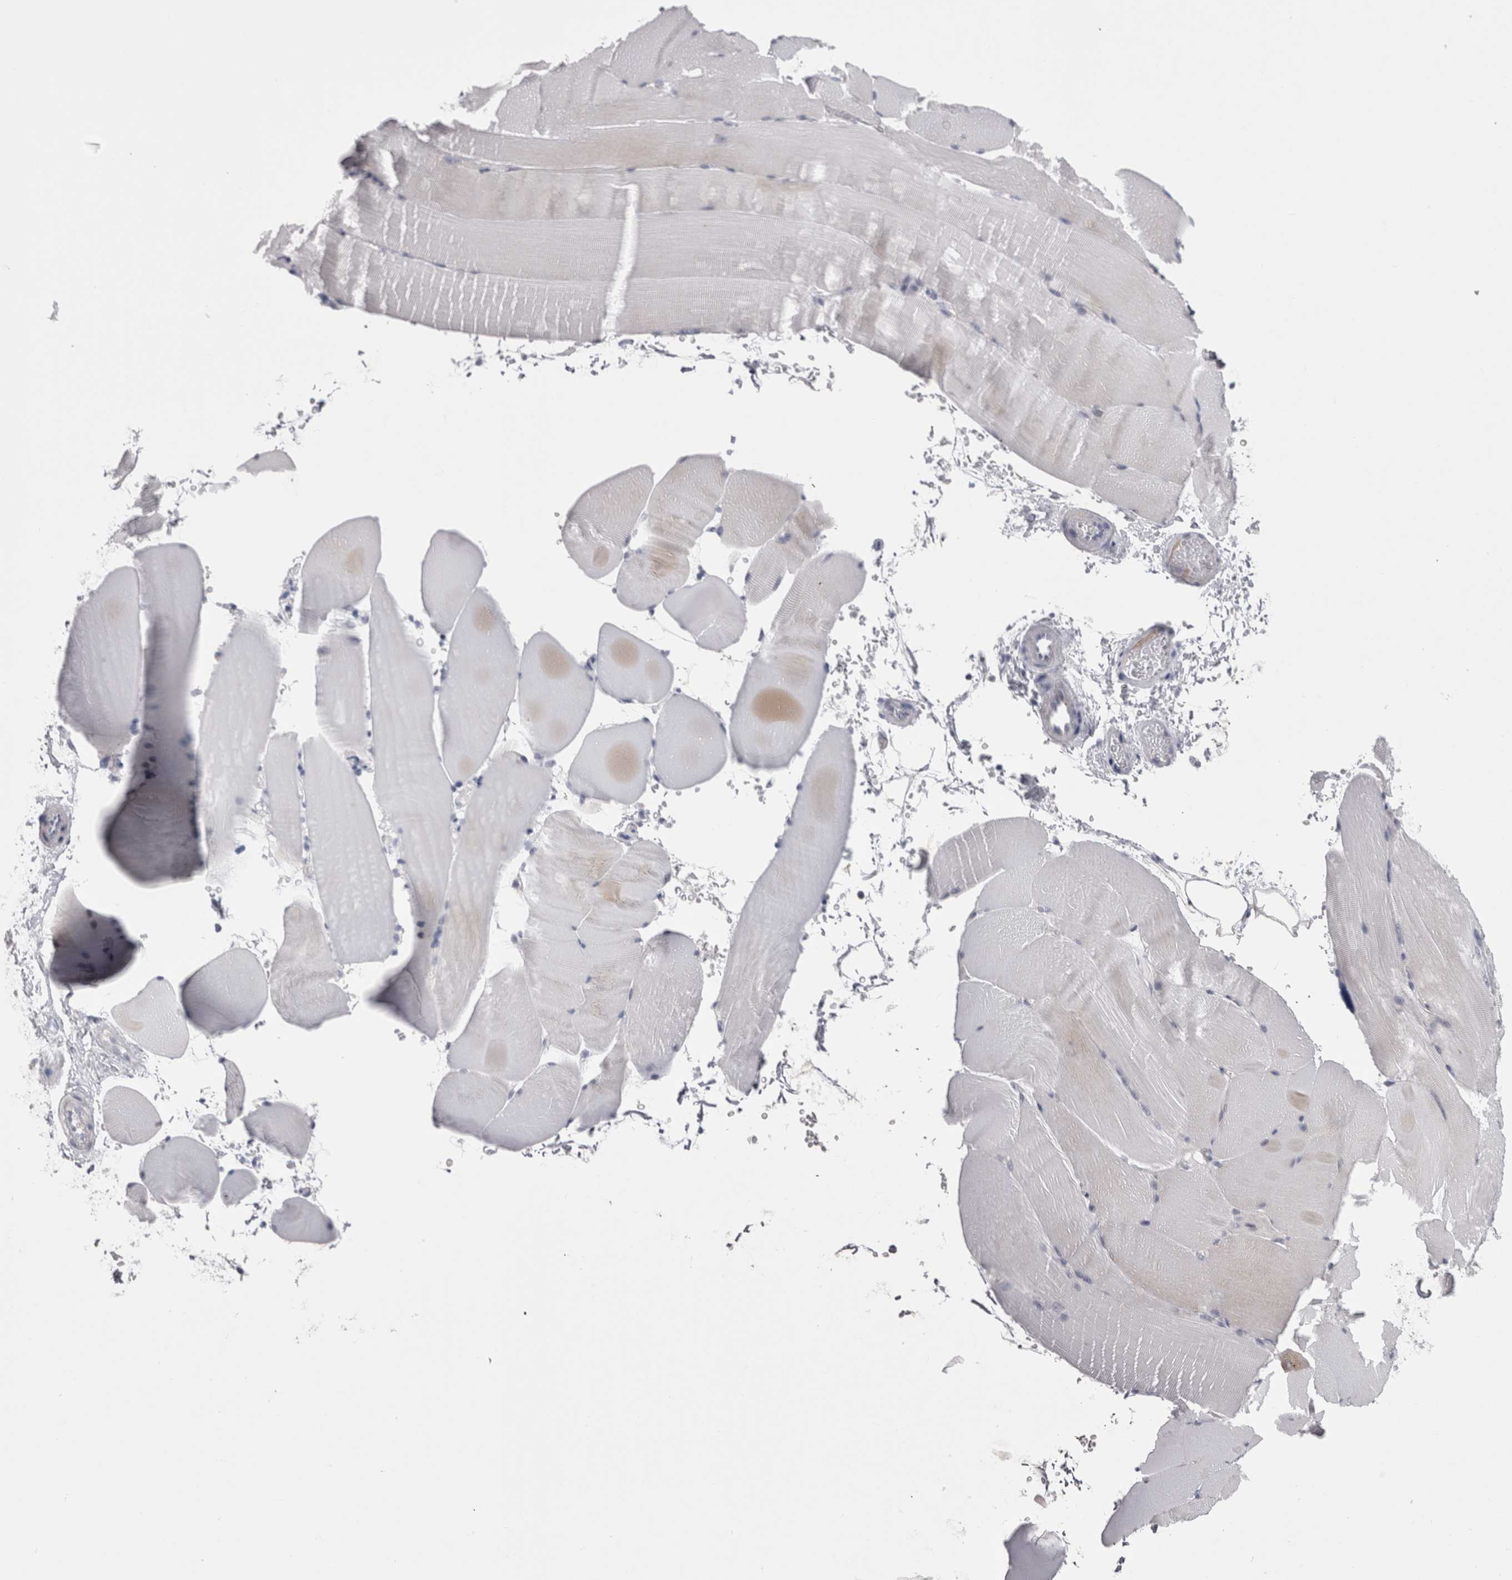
{"staining": {"intensity": "negative", "quantity": "none", "location": "none"}, "tissue": "skeletal muscle", "cell_type": "Myocytes", "image_type": "normal", "snomed": [{"axis": "morphology", "description": "Normal tissue, NOS"}, {"axis": "topography", "description": "Skeletal muscle"}, {"axis": "topography", "description": "Parathyroid gland"}], "caption": "Micrograph shows no significant protein expression in myocytes of benign skeletal muscle.", "gene": "PWP2", "patient": {"sex": "female", "age": 37}}